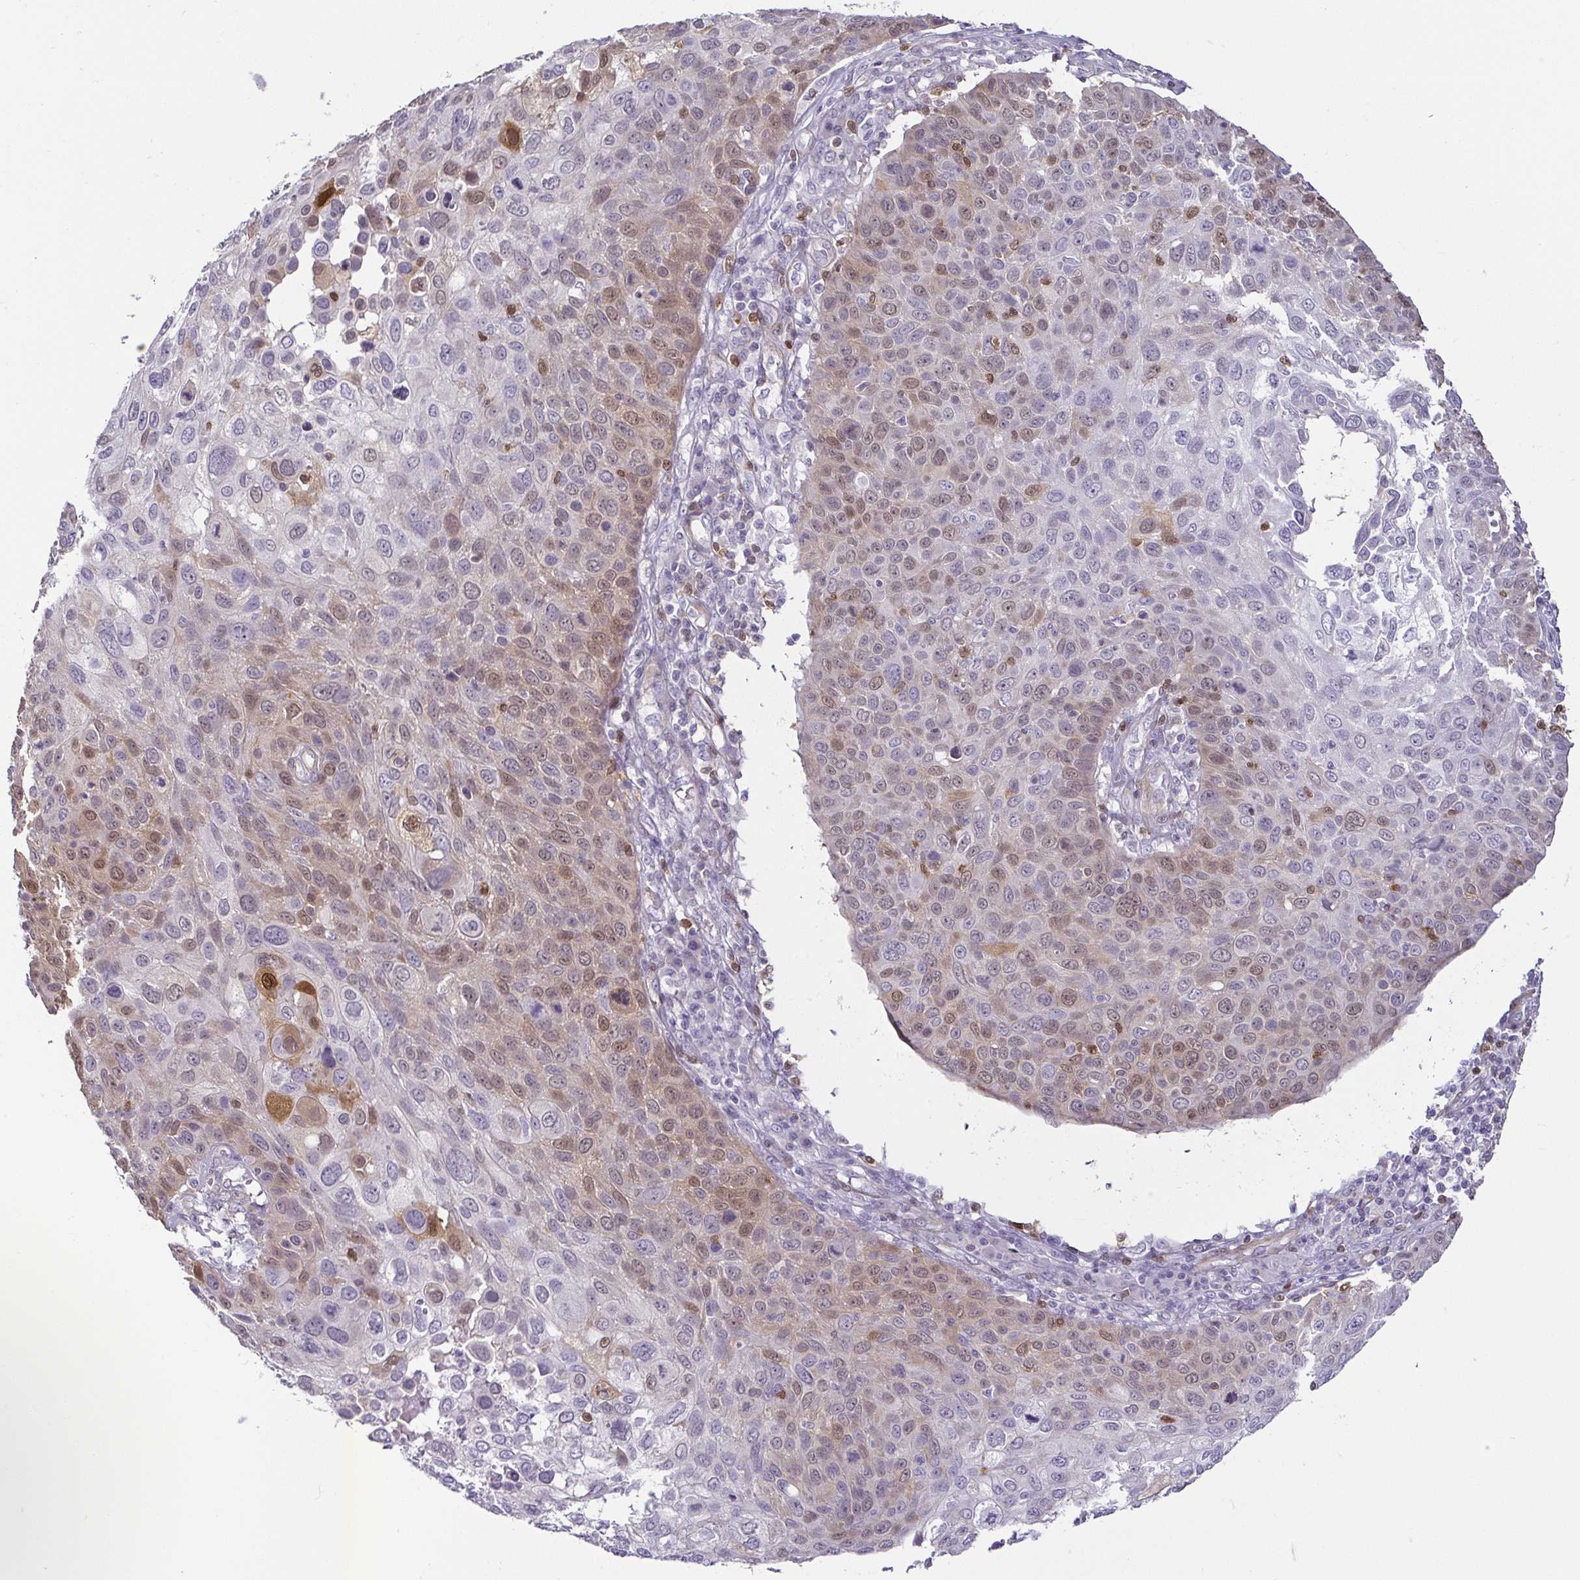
{"staining": {"intensity": "moderate", "quantity": "<25%", "location": "cytoplasmic/membranous,nuclear"}, "tissue": "skin cancer", "cell_type": "Tumor cells", "image_type": "cancer", "snomed": [{"axis": "morphology", "description": "Squamous cell carcinoma, NOS"}, {"axis": "topography", "description": "Skin"}], "caption": "Squamous cell carcinoma (skin) stained with a protein marker reveals moderate staining in tumor cells.", "gene": "HOPX", "patient": {"sex": "male", "age": 87}}